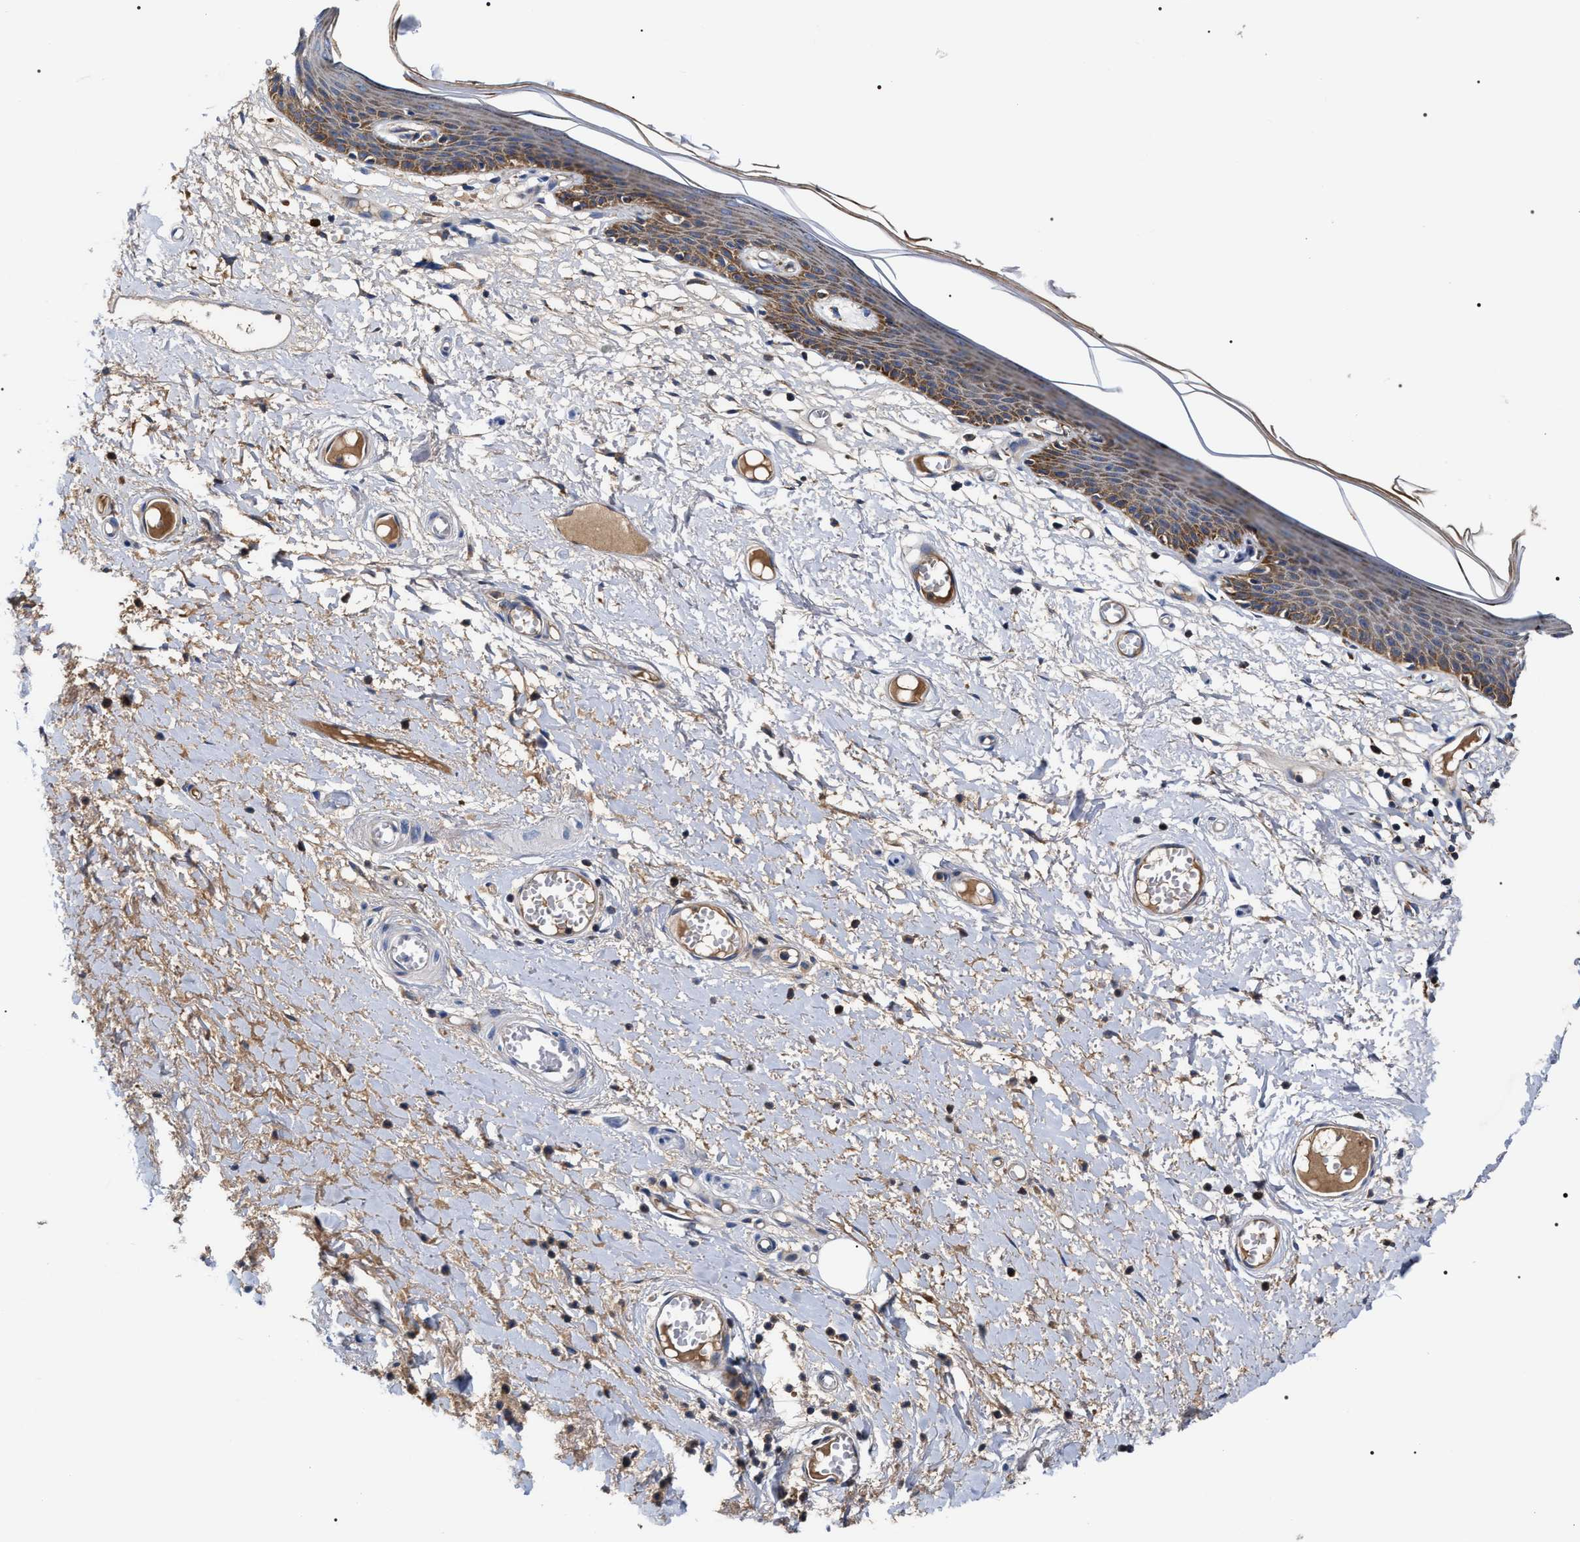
{"staining": {"intensity": "moderate", "quantity": ">75%", "location": "cytoplasmic/membranous"}, "tissue": "skin", "cell_type": "Epidermal cells", "image_type": "normal", "snomed": [{"axis": "morphology", "description": "Normal tissue, NOS"}, {"axis": "topography", "description": "Vulva"}], "caption": "This histopathology image displays immunohistochemistry staining of unremarkable skin, with medium moderate cytoplasmic/membranous expression in about >75% of epidermal cells.", "gene": "MACC1", "patient": {"sex": "female", "age": 54}}